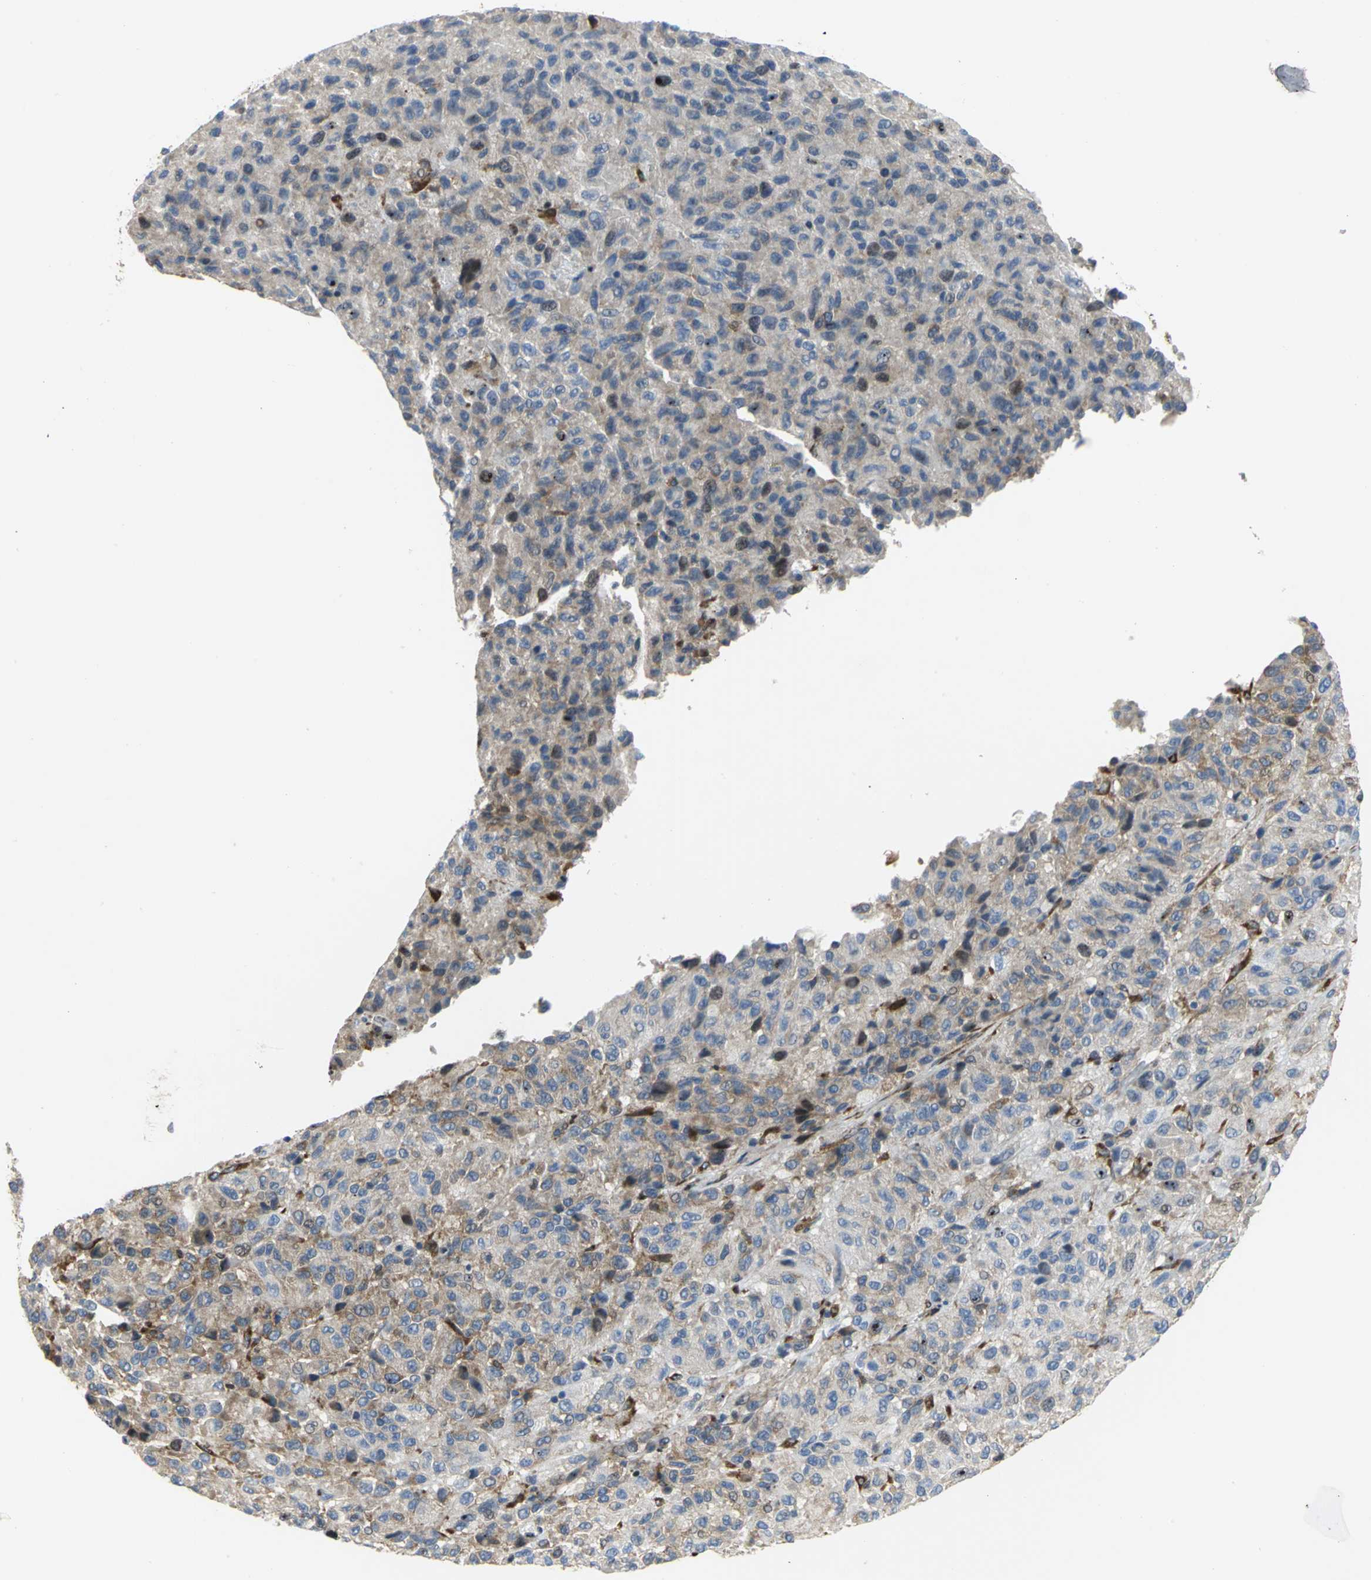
{"staining": {"intensity": "moderate", "quantity": ">75%", "location": "cytoplasmic/membranous"}, "tissue": "melanoma", "cell_type": "Tumor cells", "image_type": "cancer", "snomed": [{"axis": "morphology", "description": "Malignant melanoma, Metastatic site"}, {"axis": "topography", "description": "Lung"}], "caption": "Immunohistochemical staining of human melanoma reveals medium levels of moderate cytoplasmic/membranous staining in about >75% of tumor cells. (DAB = brown stain, brightfield microscopy at high magnification).", "gene": "YBX1", "patient": {"sex": "male", "age": 64}}